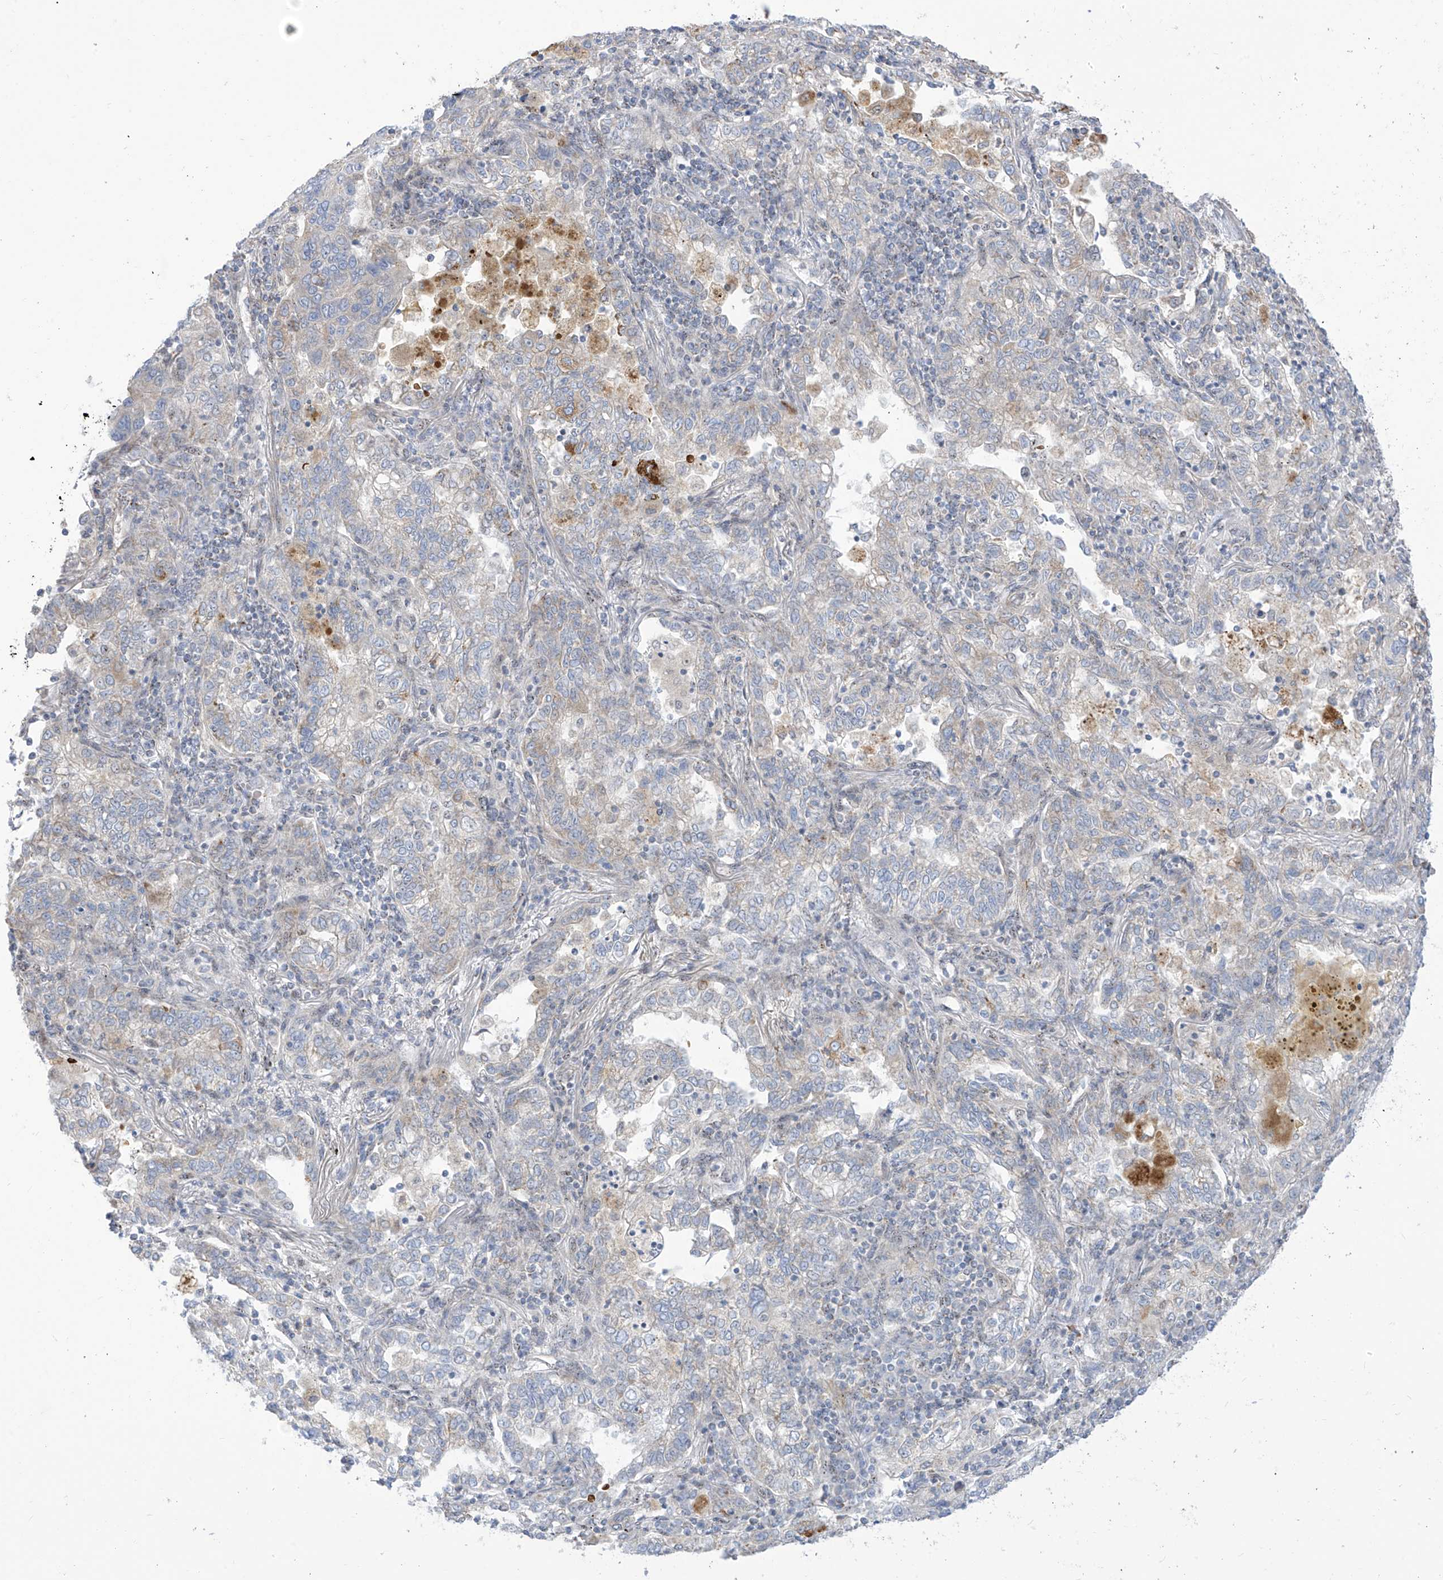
{"staining": {"intensity": "negative", "quantity": "none", "location": "none"}, "tissue": "lung cancer", "cell_type": "Tumor cells", "image_type": "cancer", "snomed": [{"axis": "morphology", "description": "Adenocarcinoma, NOS"}, {"axis": "topography", "description": "Lung"}], "caption": "Tumor cells are negative for brown protein staining in lung cancer (adenocarcinoma).", "gene": "ARHGEF40", "patient": {"sex": "male", "age": 49}}